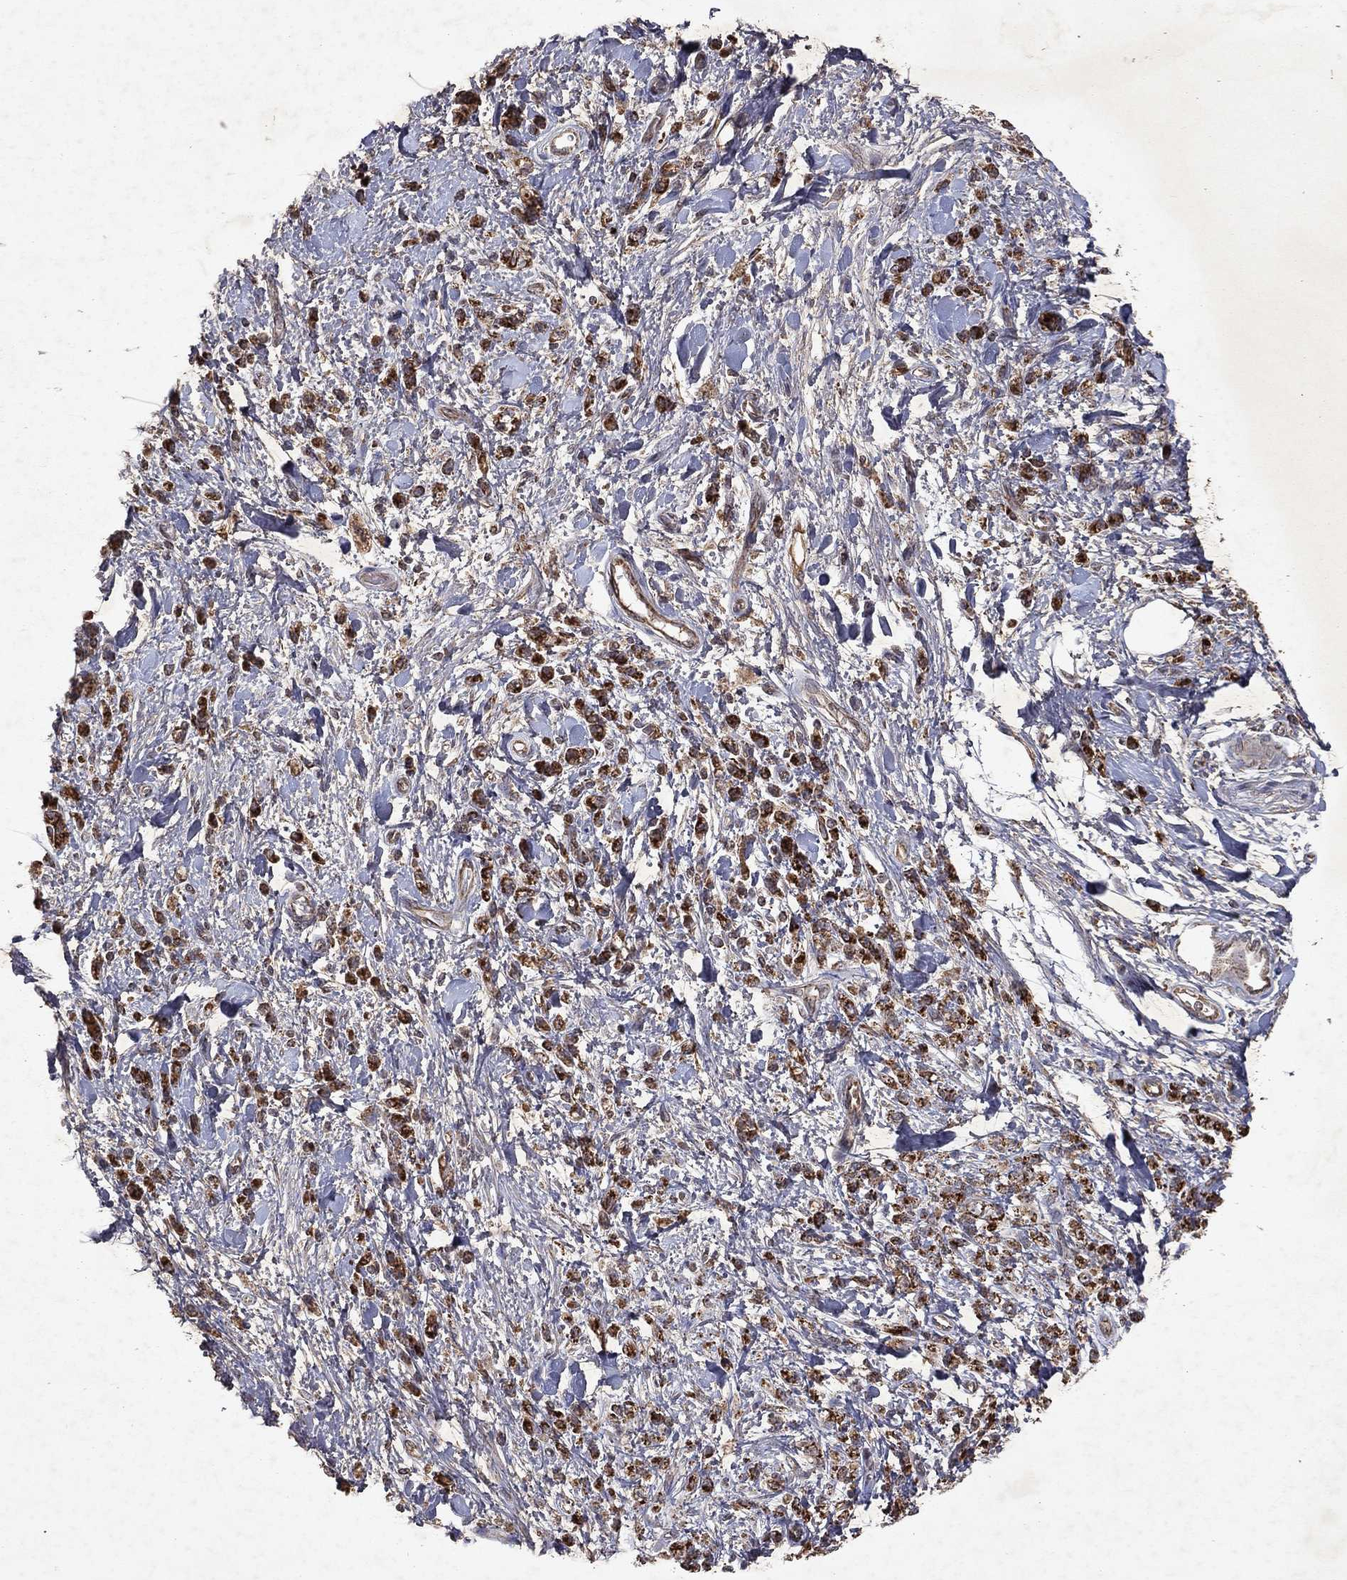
{"staining": {"intensity": "moderate", "quantity": ">75%", "location": "cytoplasmic/membranous"}, "tissue": "stomach cancer", "cell_type": "Tumor cells", "image_type": "cancer", "snomed": [{"axis": "morphology", "description": "Adenocarcinoma, NOS"}, {"axis": "topography", "description": "Stomach"}], "caption": "Stomach cancer was stained to show a protein in brown. There is medium levels of moderate cytoplasmic/membranous expression in approximately >75% of tumor cells.", "gene": "PYROXD2", "patient": {"sex": "male", "age": 77}}